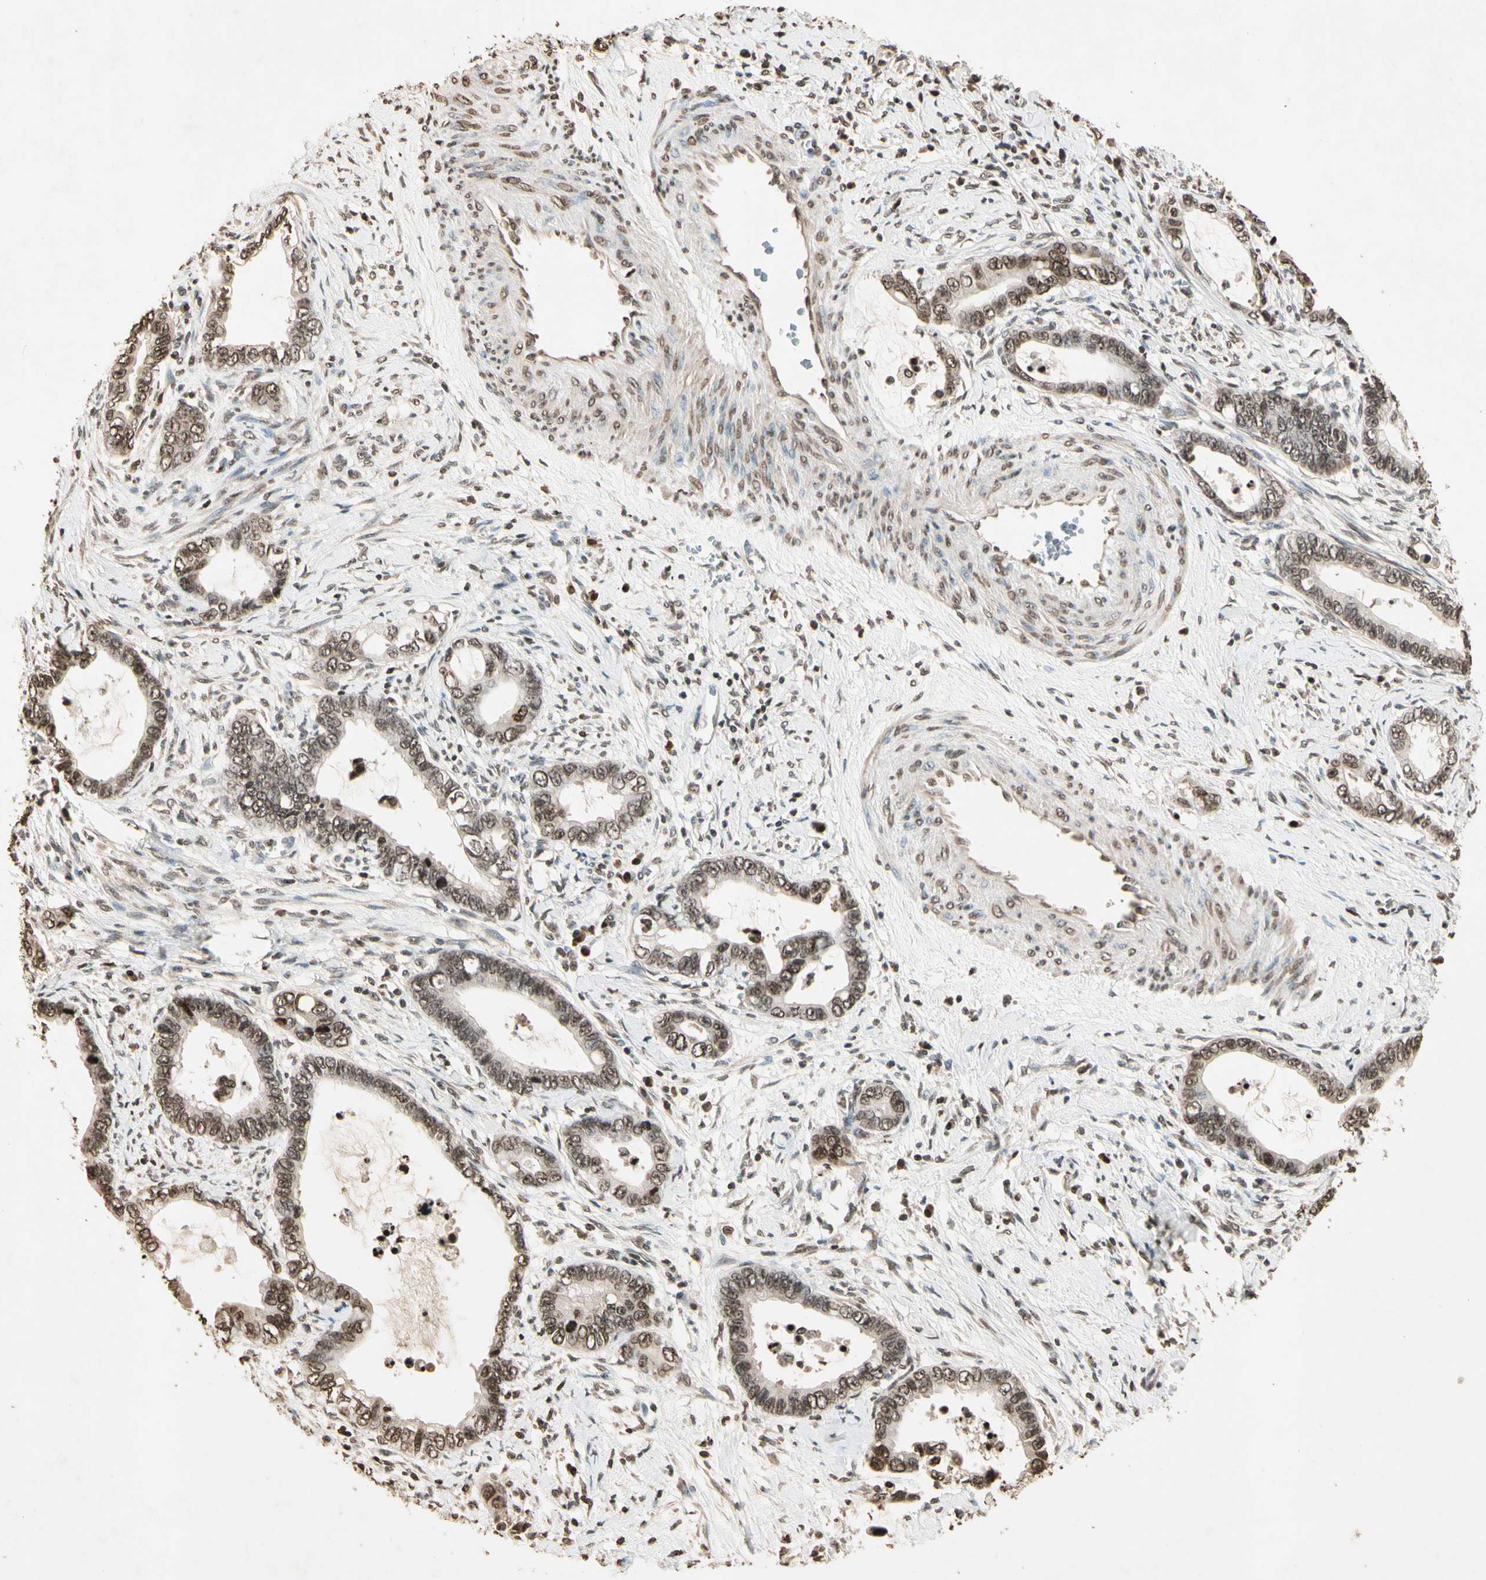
{"staining": {"intensity": "weak", "quantity": "25%-75%", "location": "nuclear"}, "tissue": "cervical cancer", "cell_type": "Tumor cells", "image_type": "cancer", "snomed": [{"axis": "morphology", "description": "Adenocarcinoma, NOS"}, {"axis": "topography", "description": "Cervix"}], "caption": "Cervical adenocarcinoma stained with a brown dye reveals weak nuclear positive staining in about 25%-75% of tumor cells.", "gene": "TOP1", "patient": {"sex": "female", "age": 44}}